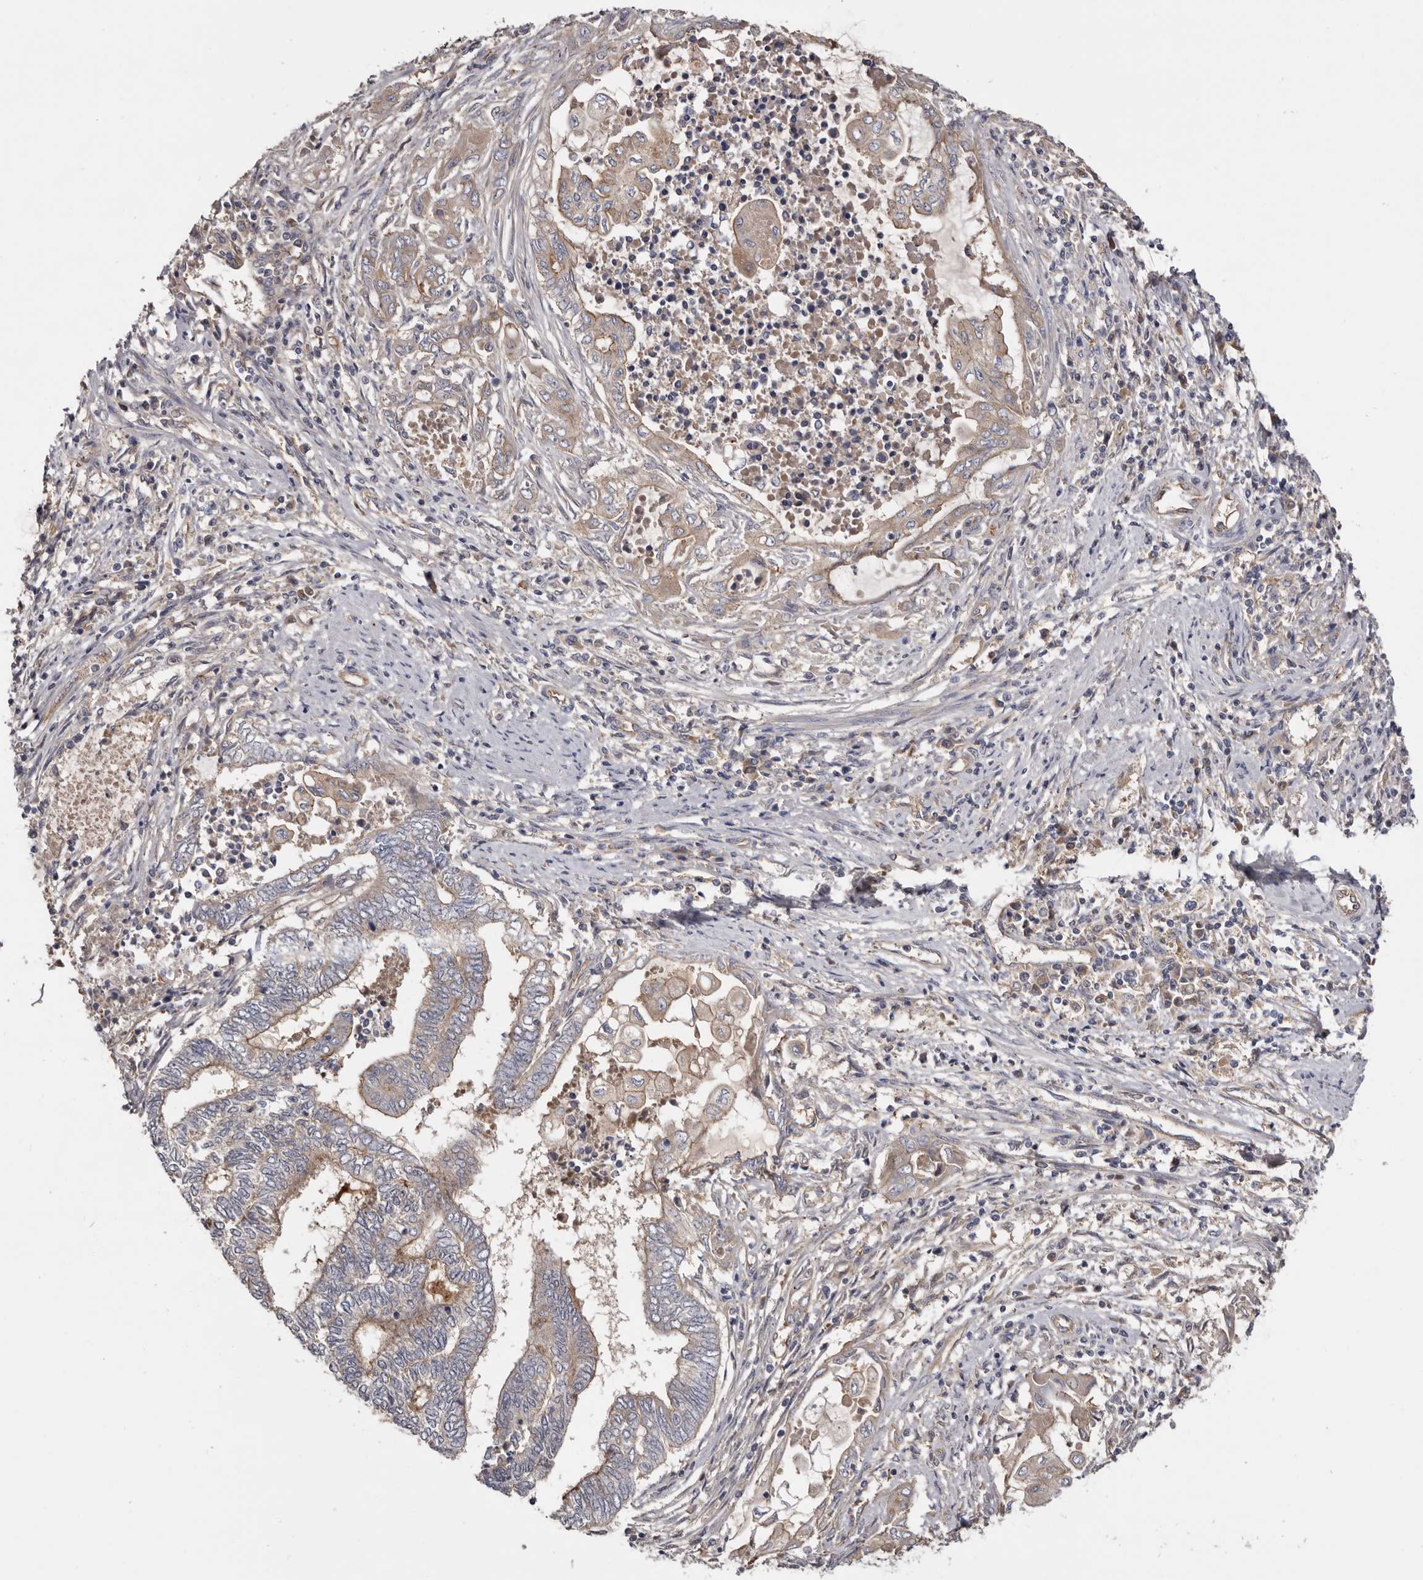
{"staining": {"intensity": "weak", "quantity": "25%-75%", "location": "cytoplasmic/membranous"}, "tissue": "endometrial cancer", "cell_type": "Tumor cells", "image_type": "cancer", "snomed": [{"axis": "morphology", "description": "Adenocarcinoma, NOS"}, {"axis": "topography", "description": "Uterus"}, {"axis": "topography", "description": "Endometrium"}], "caption": "Endometrial cancer (adenocarcinoma) tissue displays weak cytoplasmic/membranous positivity in approximately 25%-75% of tumor cells, visualized by immunohistochemistry.", "gene": "INKA2", "patient": {"sex": "female", "age": 70}}